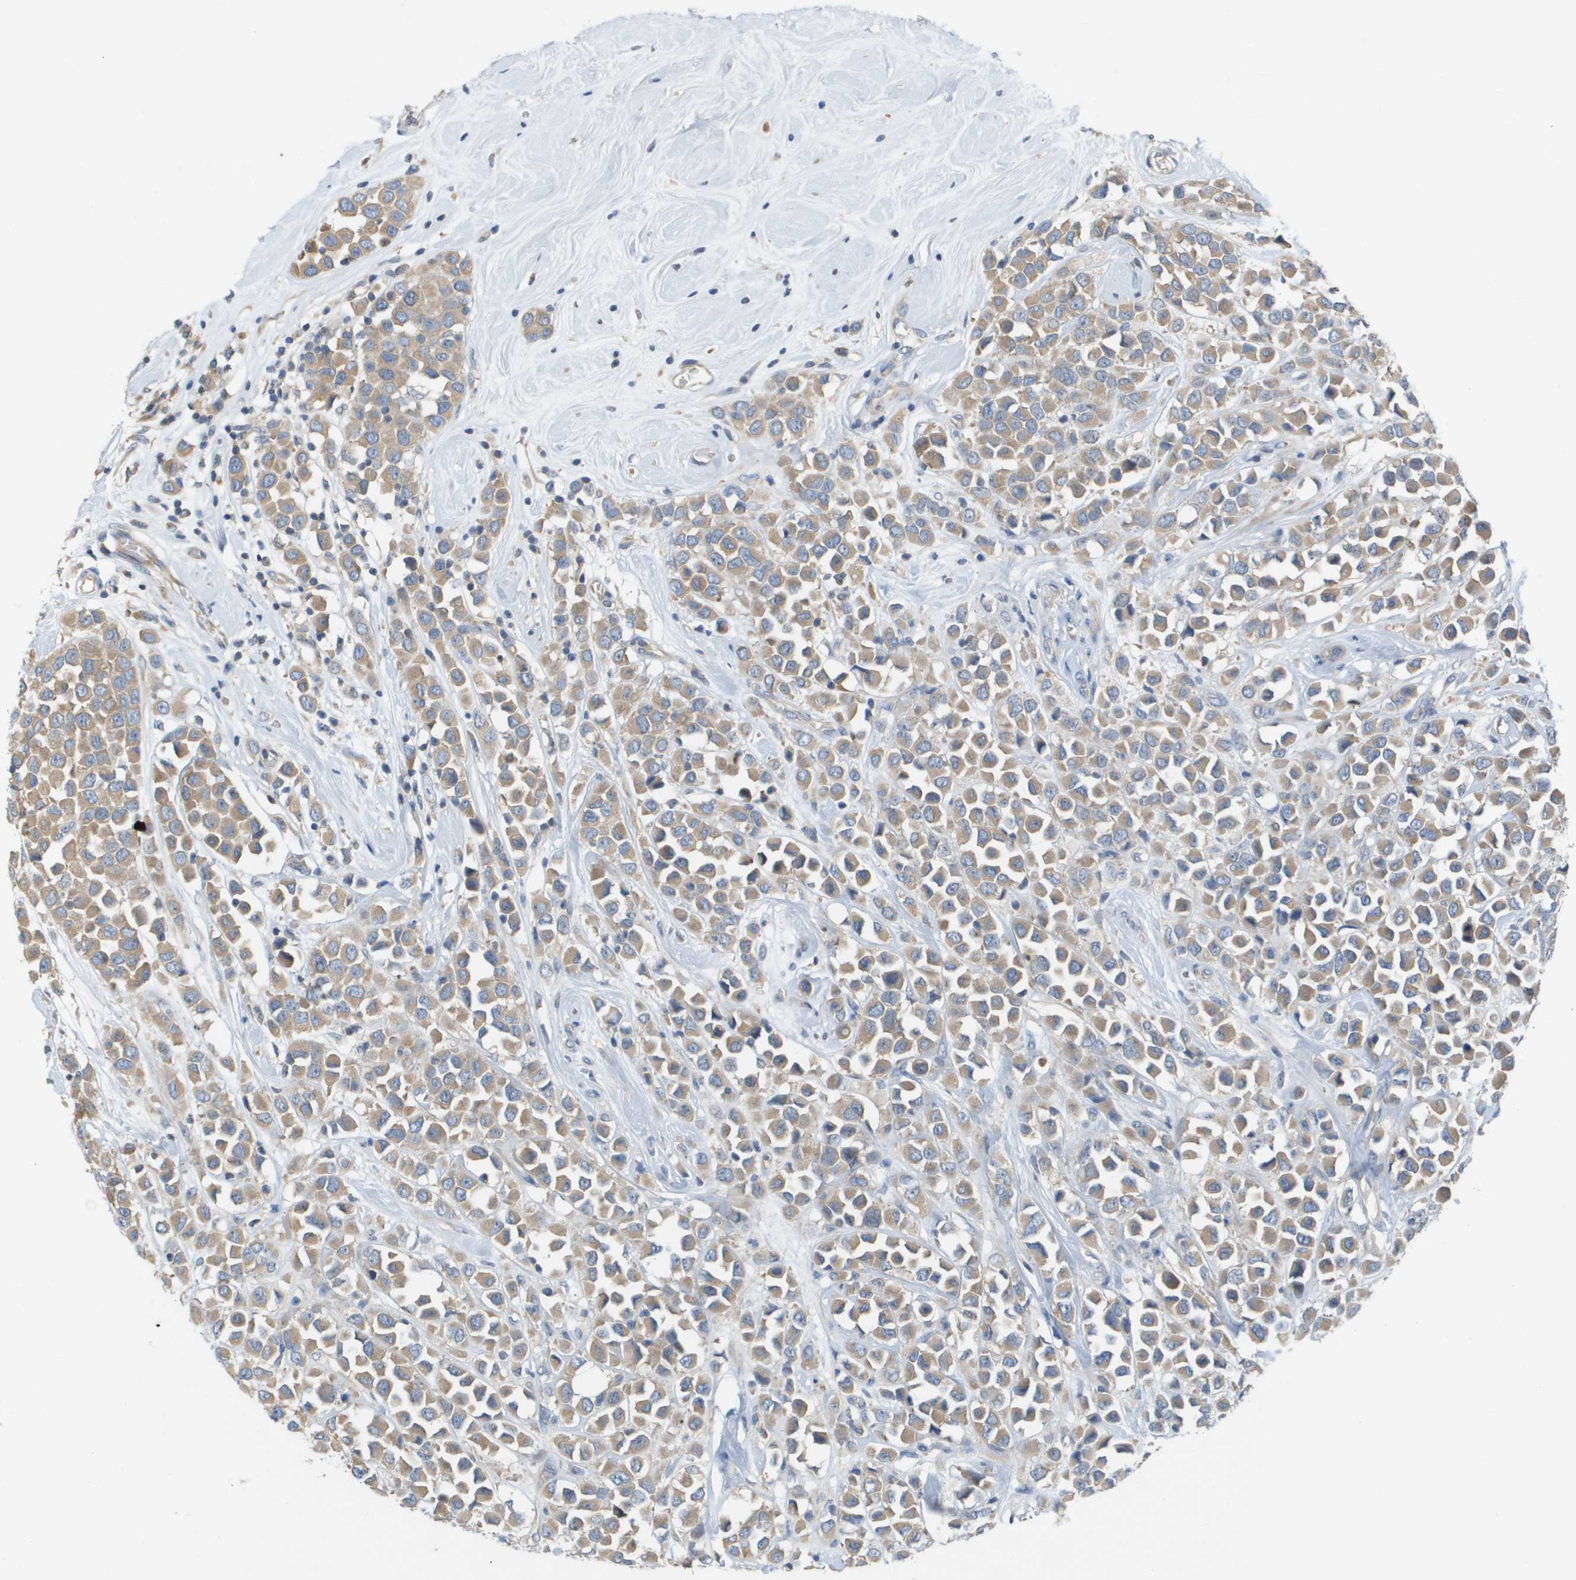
{"staining": {"intensity": "moderate", "quantity": ">75%", "location": "cytoplasmic/membranous"}, "tissue": "breast cancer", "cell_type": "Tumor cells", "image_type": "cancer", "snomed": [{"axis": "morphology", "description": "Duct carcinoma"}, {"axis": "topography", "description": "Breast"}], "caption": "DAB (3,3'-diaminobenzidine) immunohistochemical staining of human infiltrating ductal carcinoma (breast) shows moderate cytoplasmic/membranous protein staining in approximately >75% of tumor cells.", "gene": "UBA5", "patient": {"sex": "female", "age": 61}}